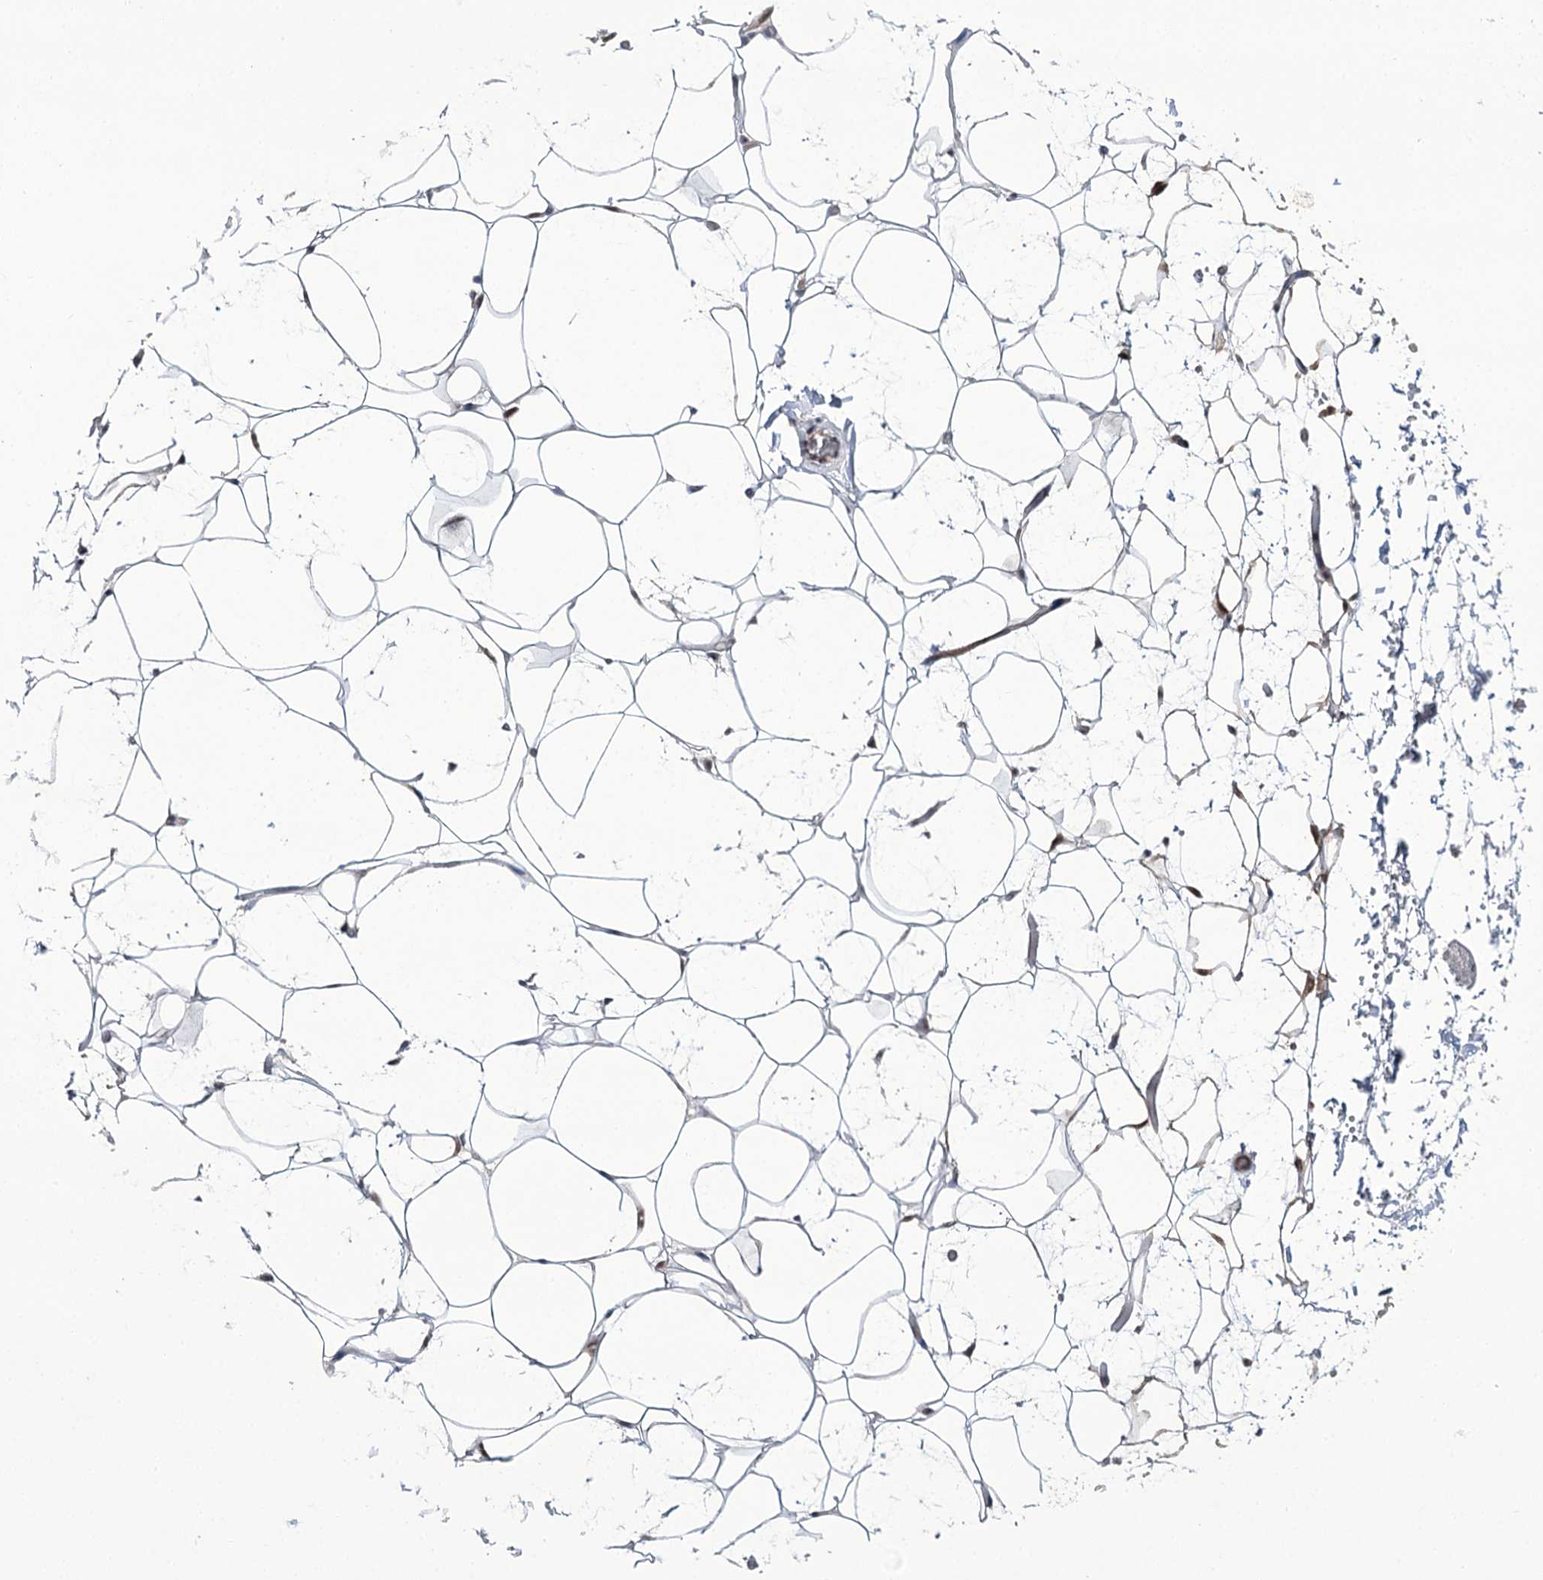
{"staining": {"intensity": "moderate", "quantity": ">75%", "location": "nuclear"}, "tissue": "adipose tissue", "cell_type": "Adipocytes", "image_type": "normal", "snomed": [{"axis": "morphology", "description": "Normal tissue, NOS"}, {"axis": "topography", "description": "Breast"}], "caption": "Adipocytes exhibit moderate nuclear positivity in about >75% of cells in unremarkable adipose tissue. (IHC, brightfield microscopy, high magnification).", "gene": "ERCC3", "patient": {"sex": "female", "age": 26}}